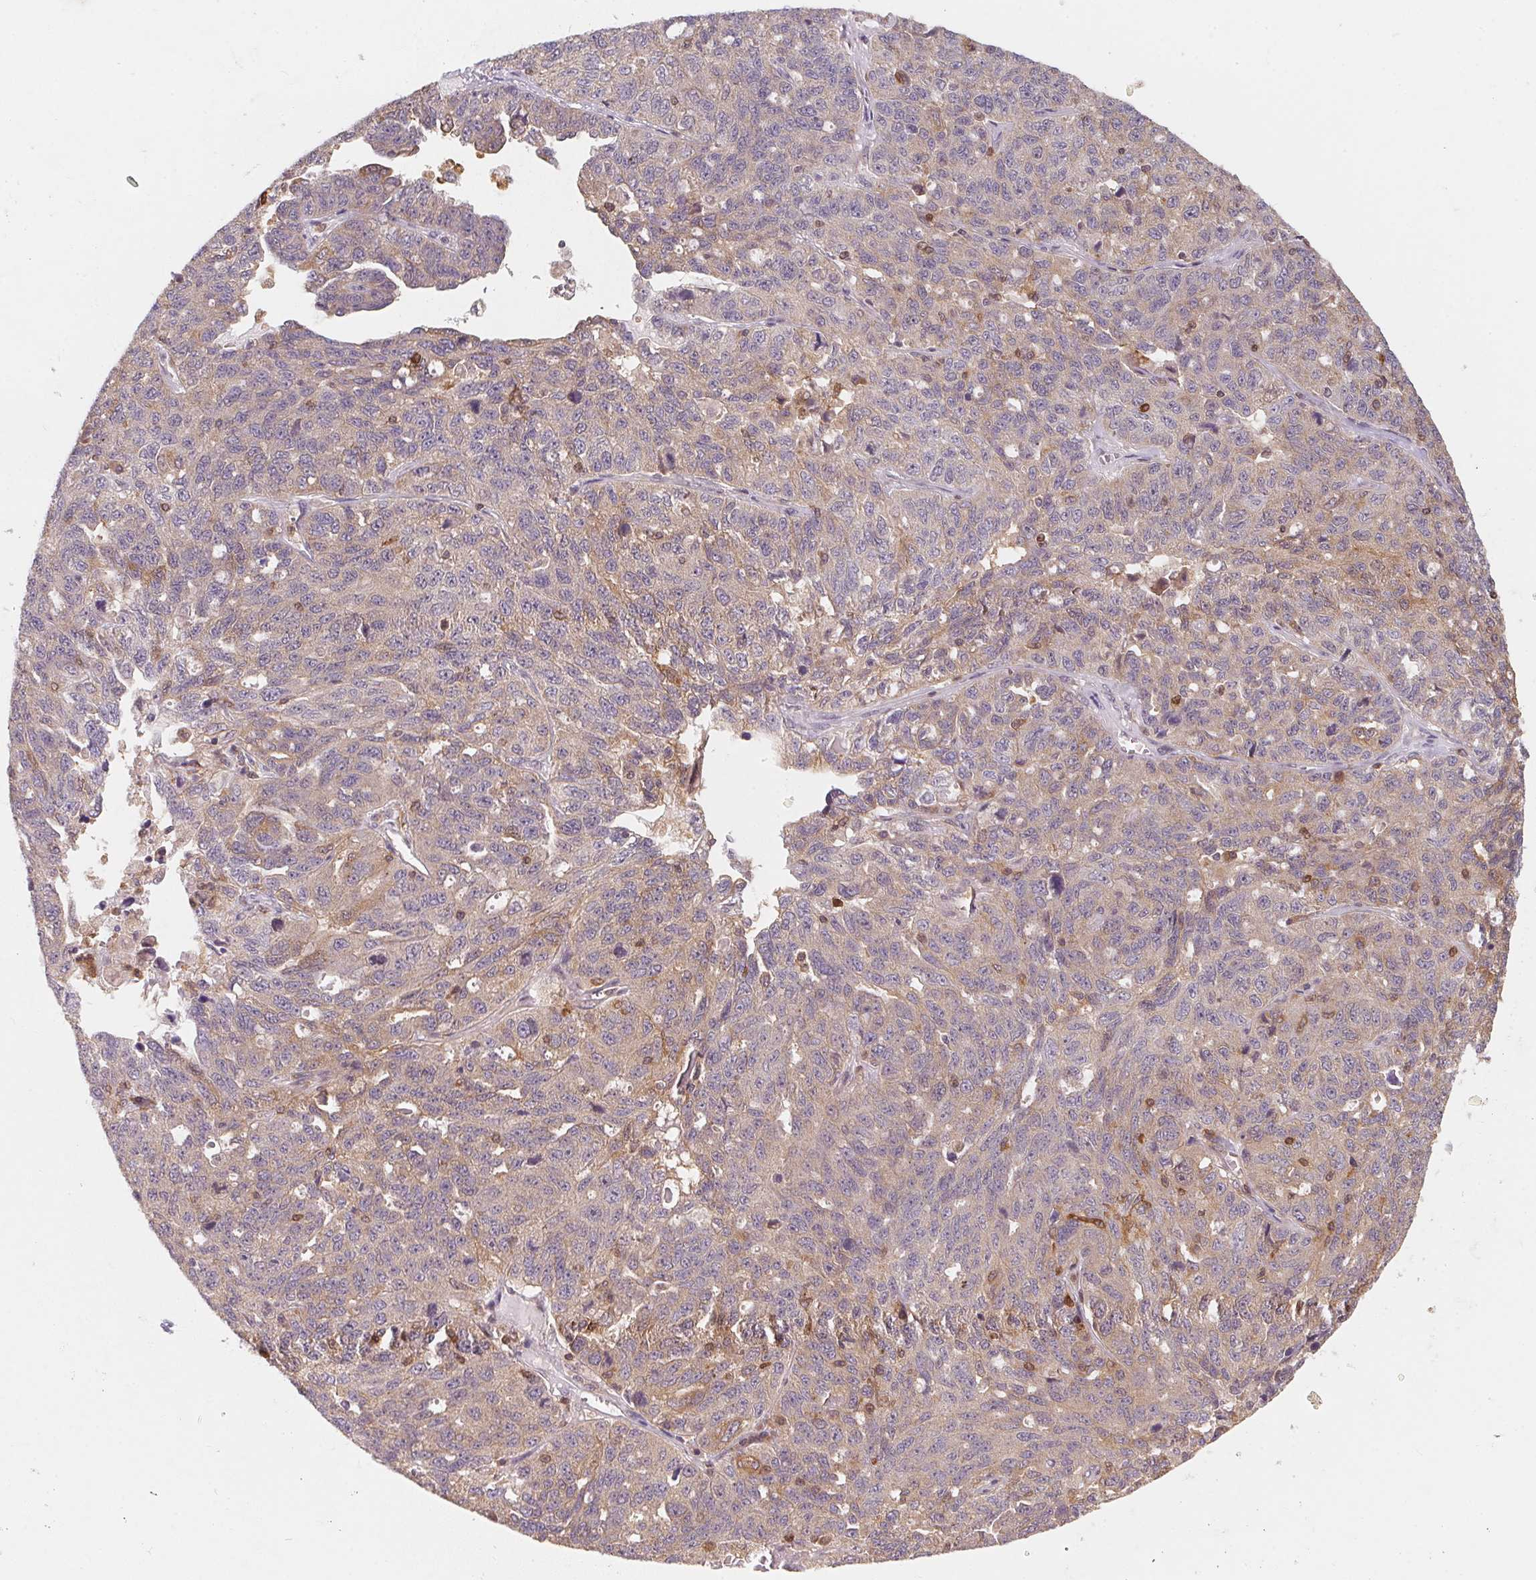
{"staining": {"intensity": "weak", "quantity": "<25%", "location": "cytoplasmic/membranous"}, "tissue": "ovarian cancer", "cell_type": "Tumor cells", "image_type": "cancer", "snomed": [{"axis": "morphology", "description": "Cystadenocarcinoma, serous, NOS"}, {"axis": "topography", "description": "Ovary"}], "caption": "High power microscopy image of an immunohistochemistry (IHC) micrograph of ovarian cancer, revealing no significant staining in tumor cells.", "gene": "ANKRD13A", "patient": {"sex": "female", "age": 71}}